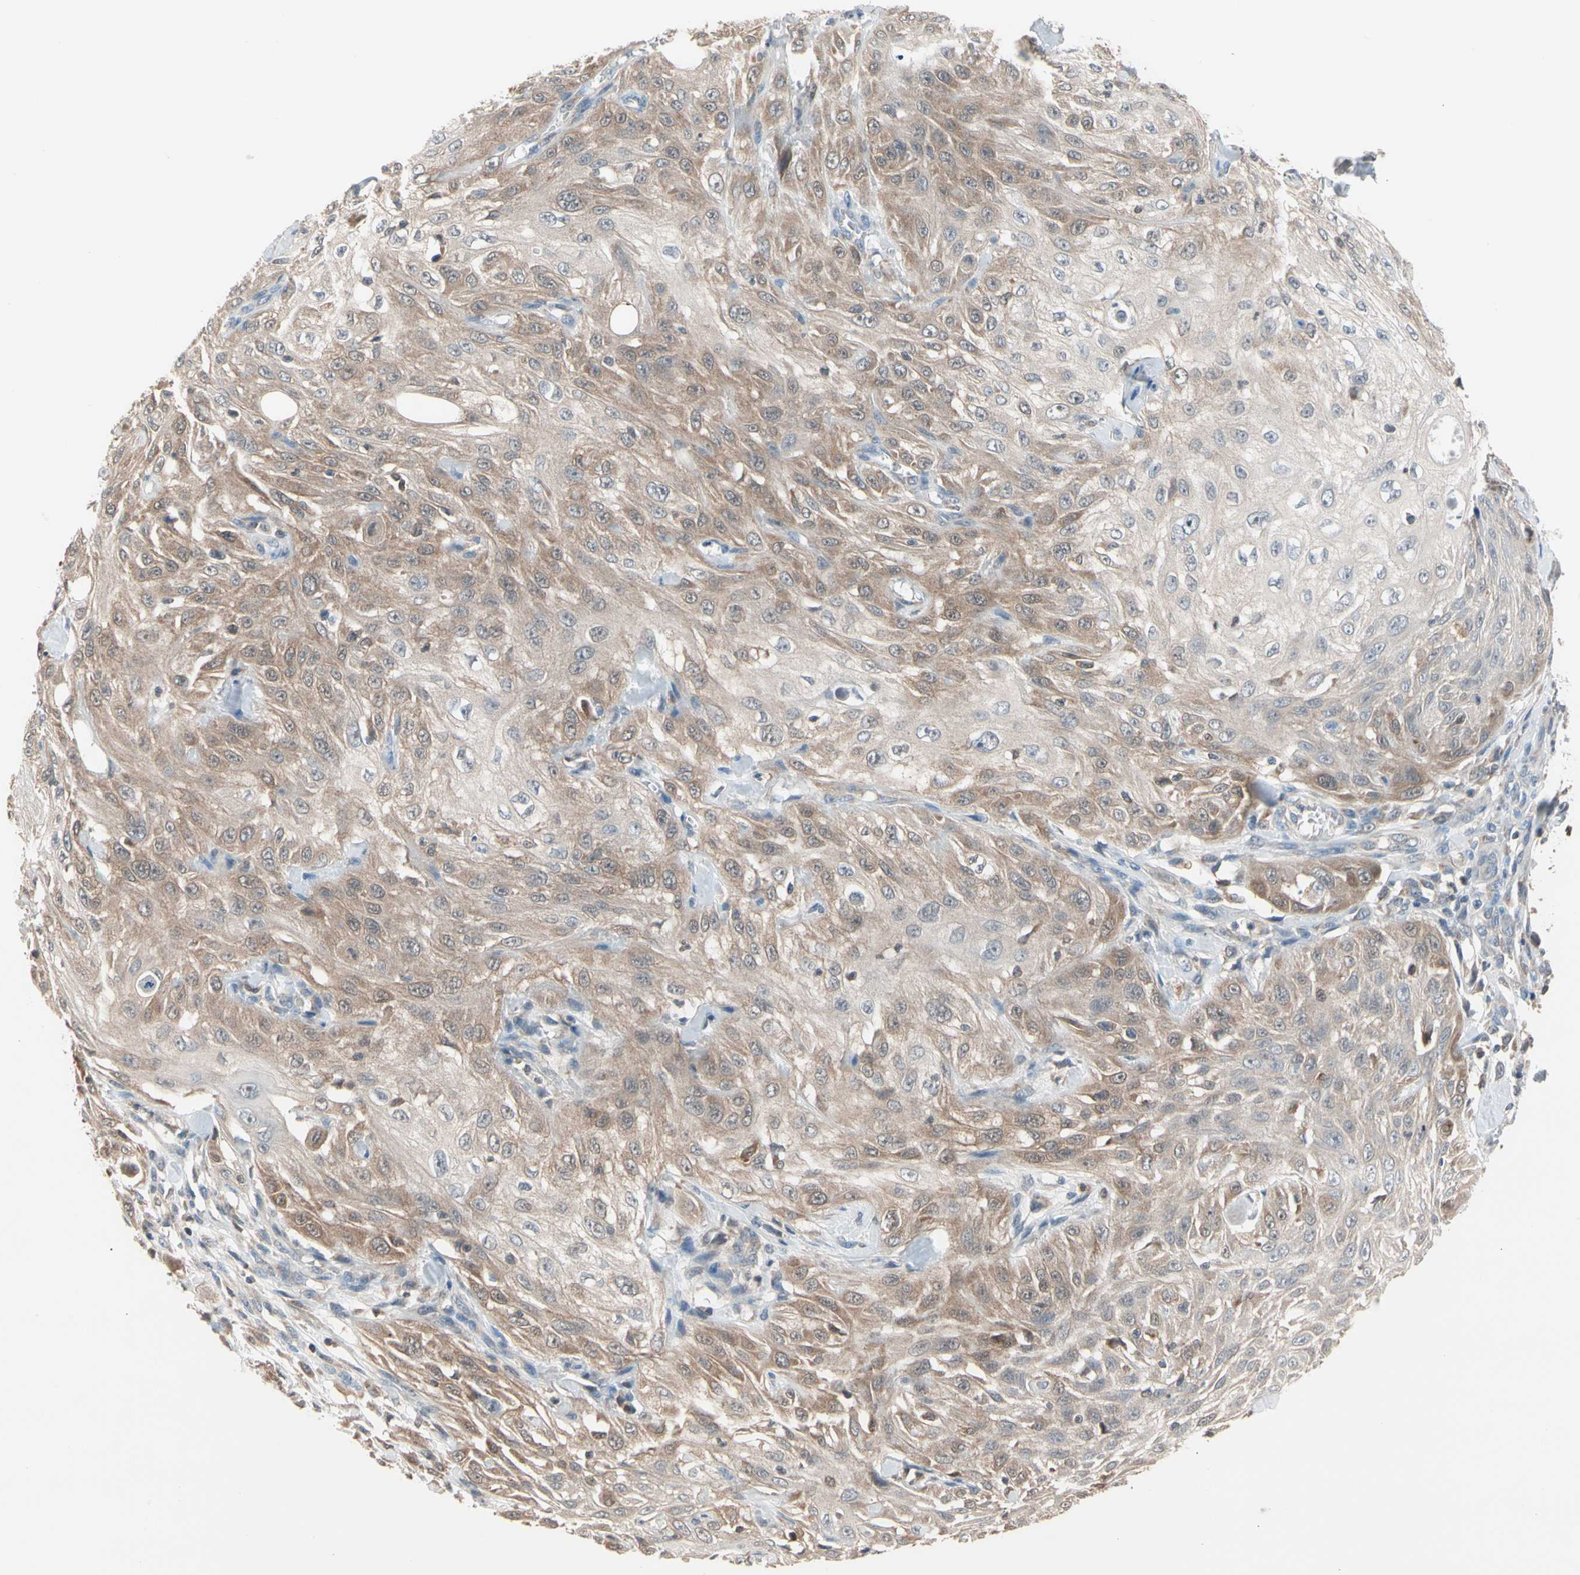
{"staining": {"intensity": "moderate", "quantity": ">75%", "location": "cytoplasmic/membranous"}, "tissue": "skin cancer", "cell_type": "Tumor cells", "image_type": "cancer", "snomed": [{"axis": "morphology", "description": "Squamous cell carcinoma, NOS"}, {"axis": "morphology", "description": "Squamous cell carcinoma, metastatic, NOS"}, {"axis": "topography", "description": "Skin"}, {"axis": "topography", "description": "Lymph node"}], "caption": "Metastatic squamous cell carcinoma (skin) stained for a protein (brown) shows moderate cytoplasmic/membranous positive staining in approximately >75% of tumor cells.", "gene": "MTHFS", "patient": {"sex": "male", "age": 75}}